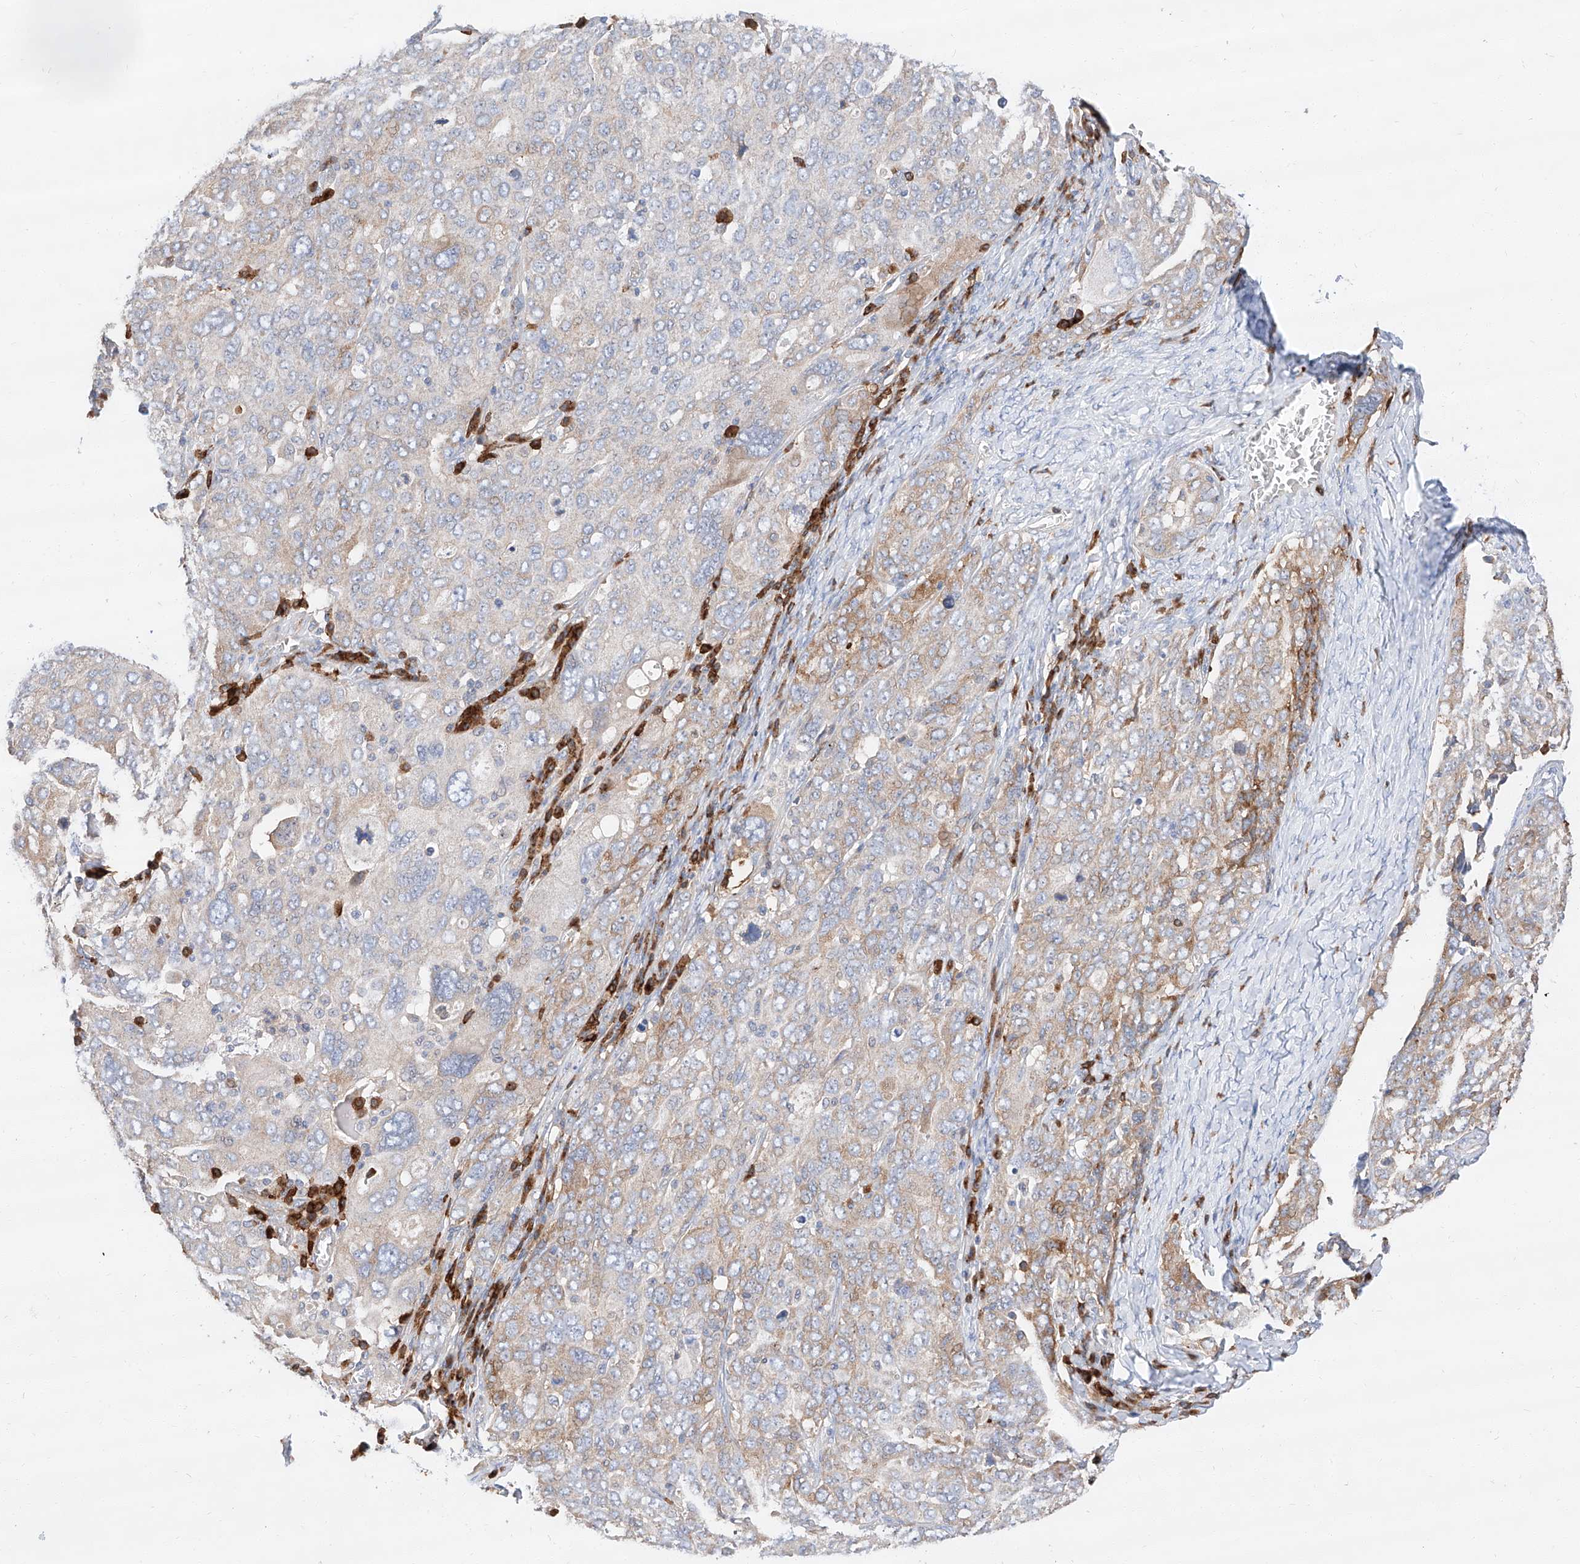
{"staining": {"intensity": "weak", "quantity": "25%-75%", "location": "cytoplasmic/membranous"}, "tissue": "ovarian cancer", "cell_type": "Tumor cells", "image_type": "cancer", "snomed": [{"axis": "morphology", "description": "Carcinoma, endometroid"}, {"axis": "topography", "description": "Ovary"}], "caption": "Protein expression analysis of ovarian cancer shows weak cytoplasmic/membranous positivity in about 25%-75% of tumor cells. The staining is performed using DAB brown chromogen to label protein expression. The nuclei are counter-stained blue using hematoxylin.", "gene": "GLMN", "patient": {"sex": "female", "age": 62}}